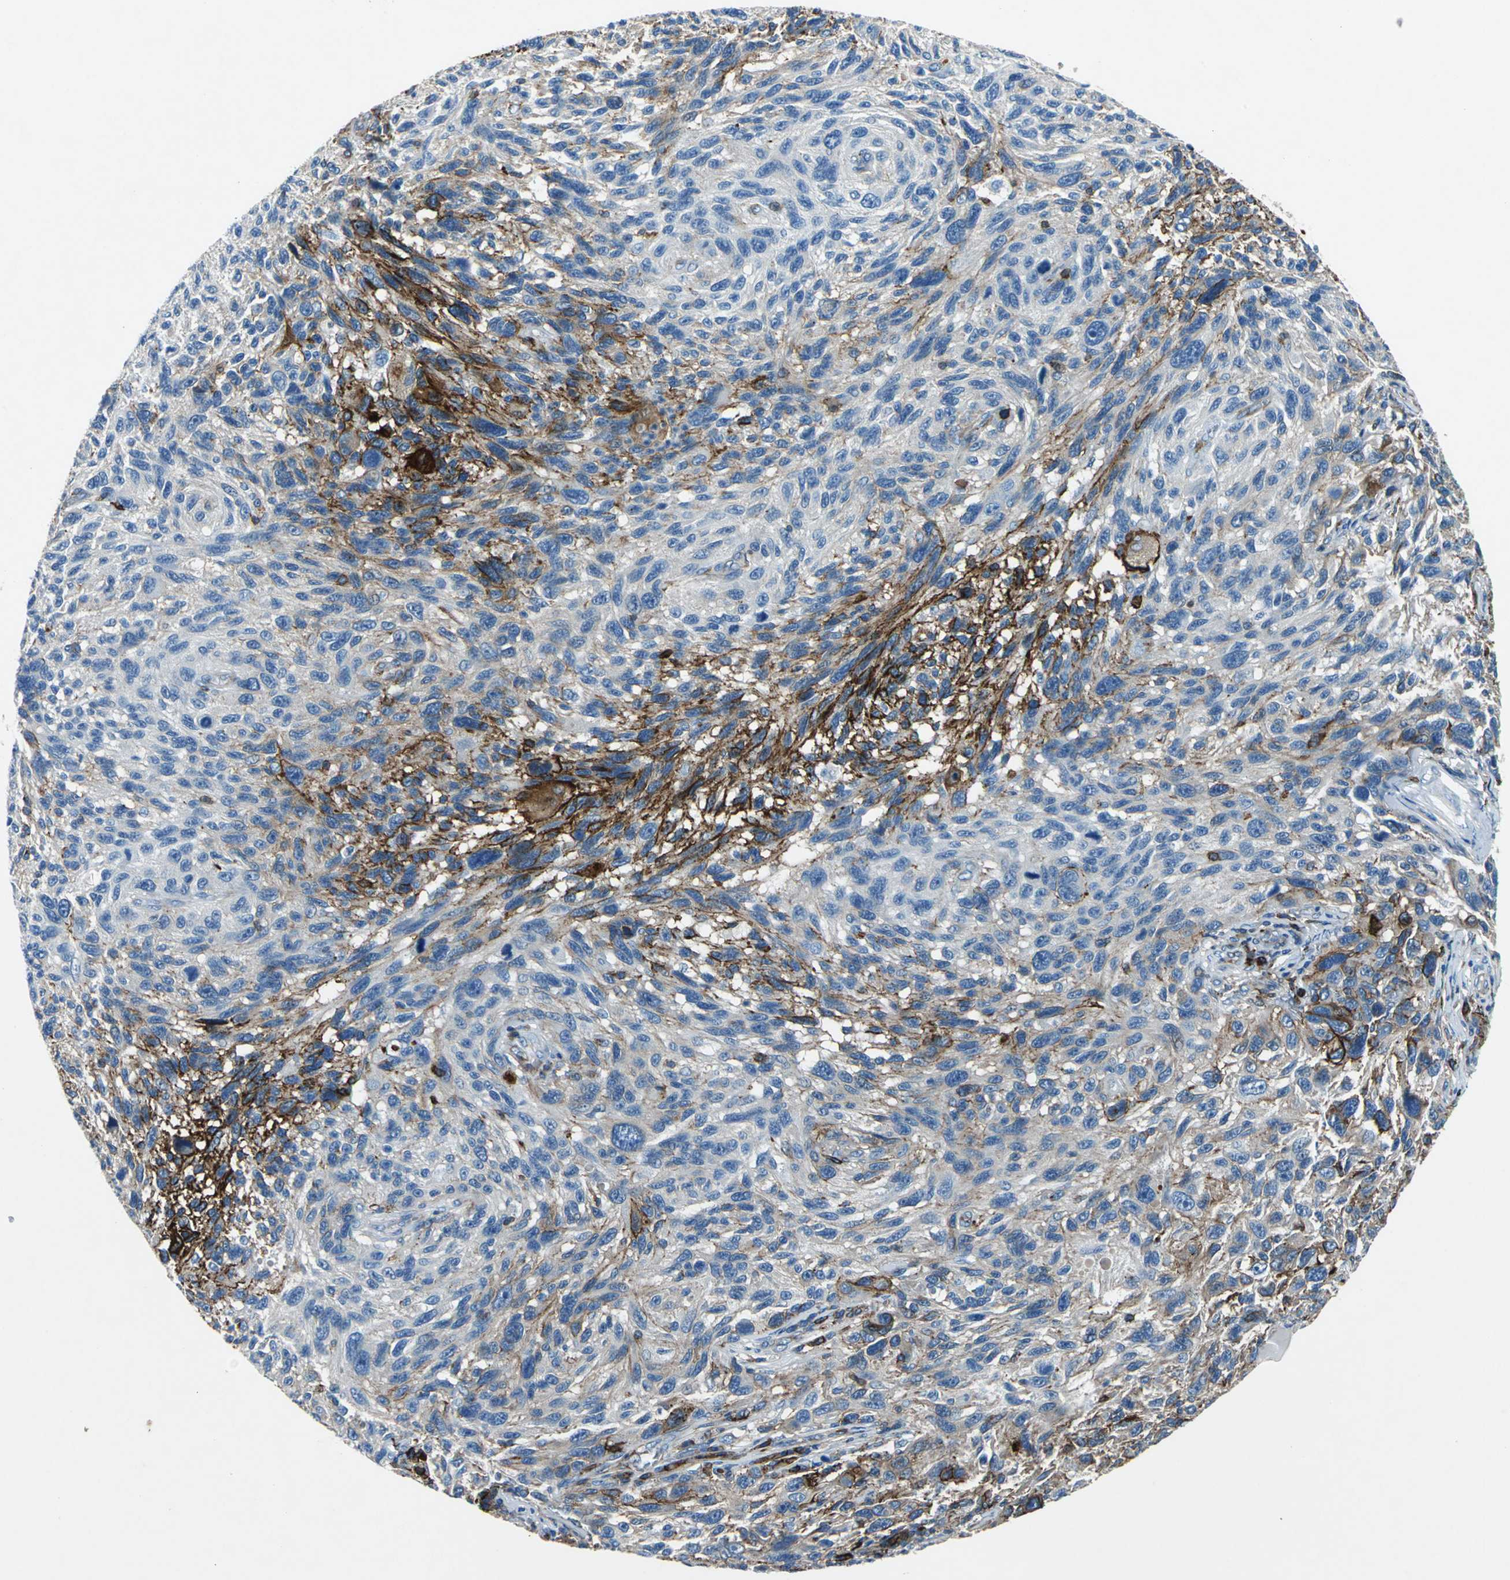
{"staining": {"intensity": "strong", "quantity": "<25%", "location": "cytoplasmic/membranous"}, "tissue": "melanoma", "cell_type": "Tumor cells", "image_type": "cancer", "snomed": [{"axis": "morphology", "description": "Malignant melanoma, NOS"}, {"axis": "topography", "description": "Skin"}], "caption": "Immunohistochemistry (DAB) staining of human malignant melanoma demonstrates strong cytoplasmic/membranous protein staining in approximately <25% of tumor cells.", "gene": "RPS13", "patient": {"sex": "male", "age": 53}}